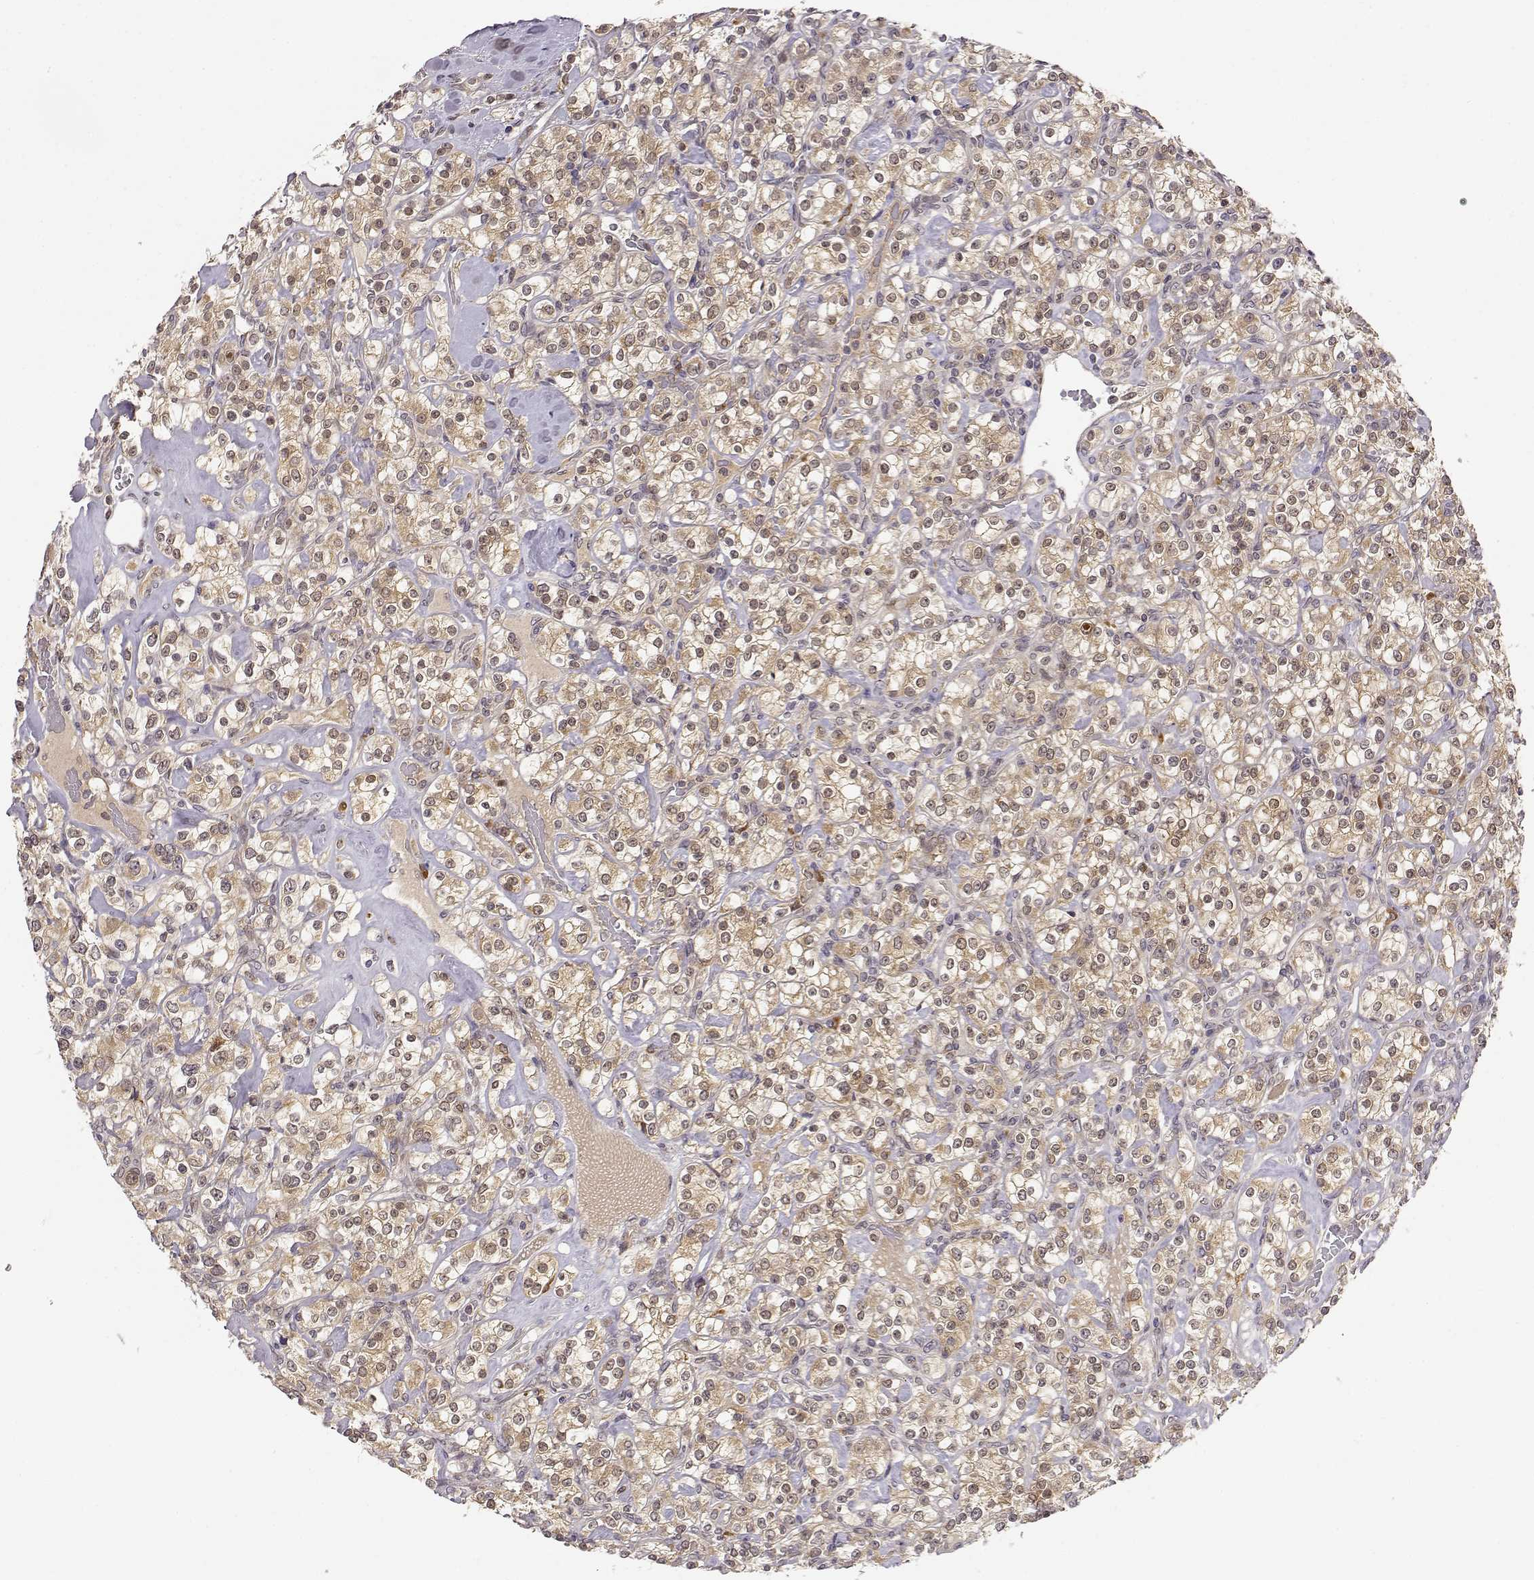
{"staining": {"intensity": "weak", "quantity": ">75%", "location": "cytoplasmic/membranous"}, "tissue": "renal cancer", "cell_type": "Tumor cells", "image_type": "cancer", "snomed": [{"axis": "morphology", "description": "Adenocarcinoma, NOS"}, {"axis": "topography", "description": "Kidney"}], "caption": "About >75% of tumor cells in adenocarcinoma (renal) display weak cytoplasmic/membranous protein positivity as visualized by brown immunohistochemical staining.", "gene": "ERGIC2", "patient": {"sex": "male", "age": 77}}